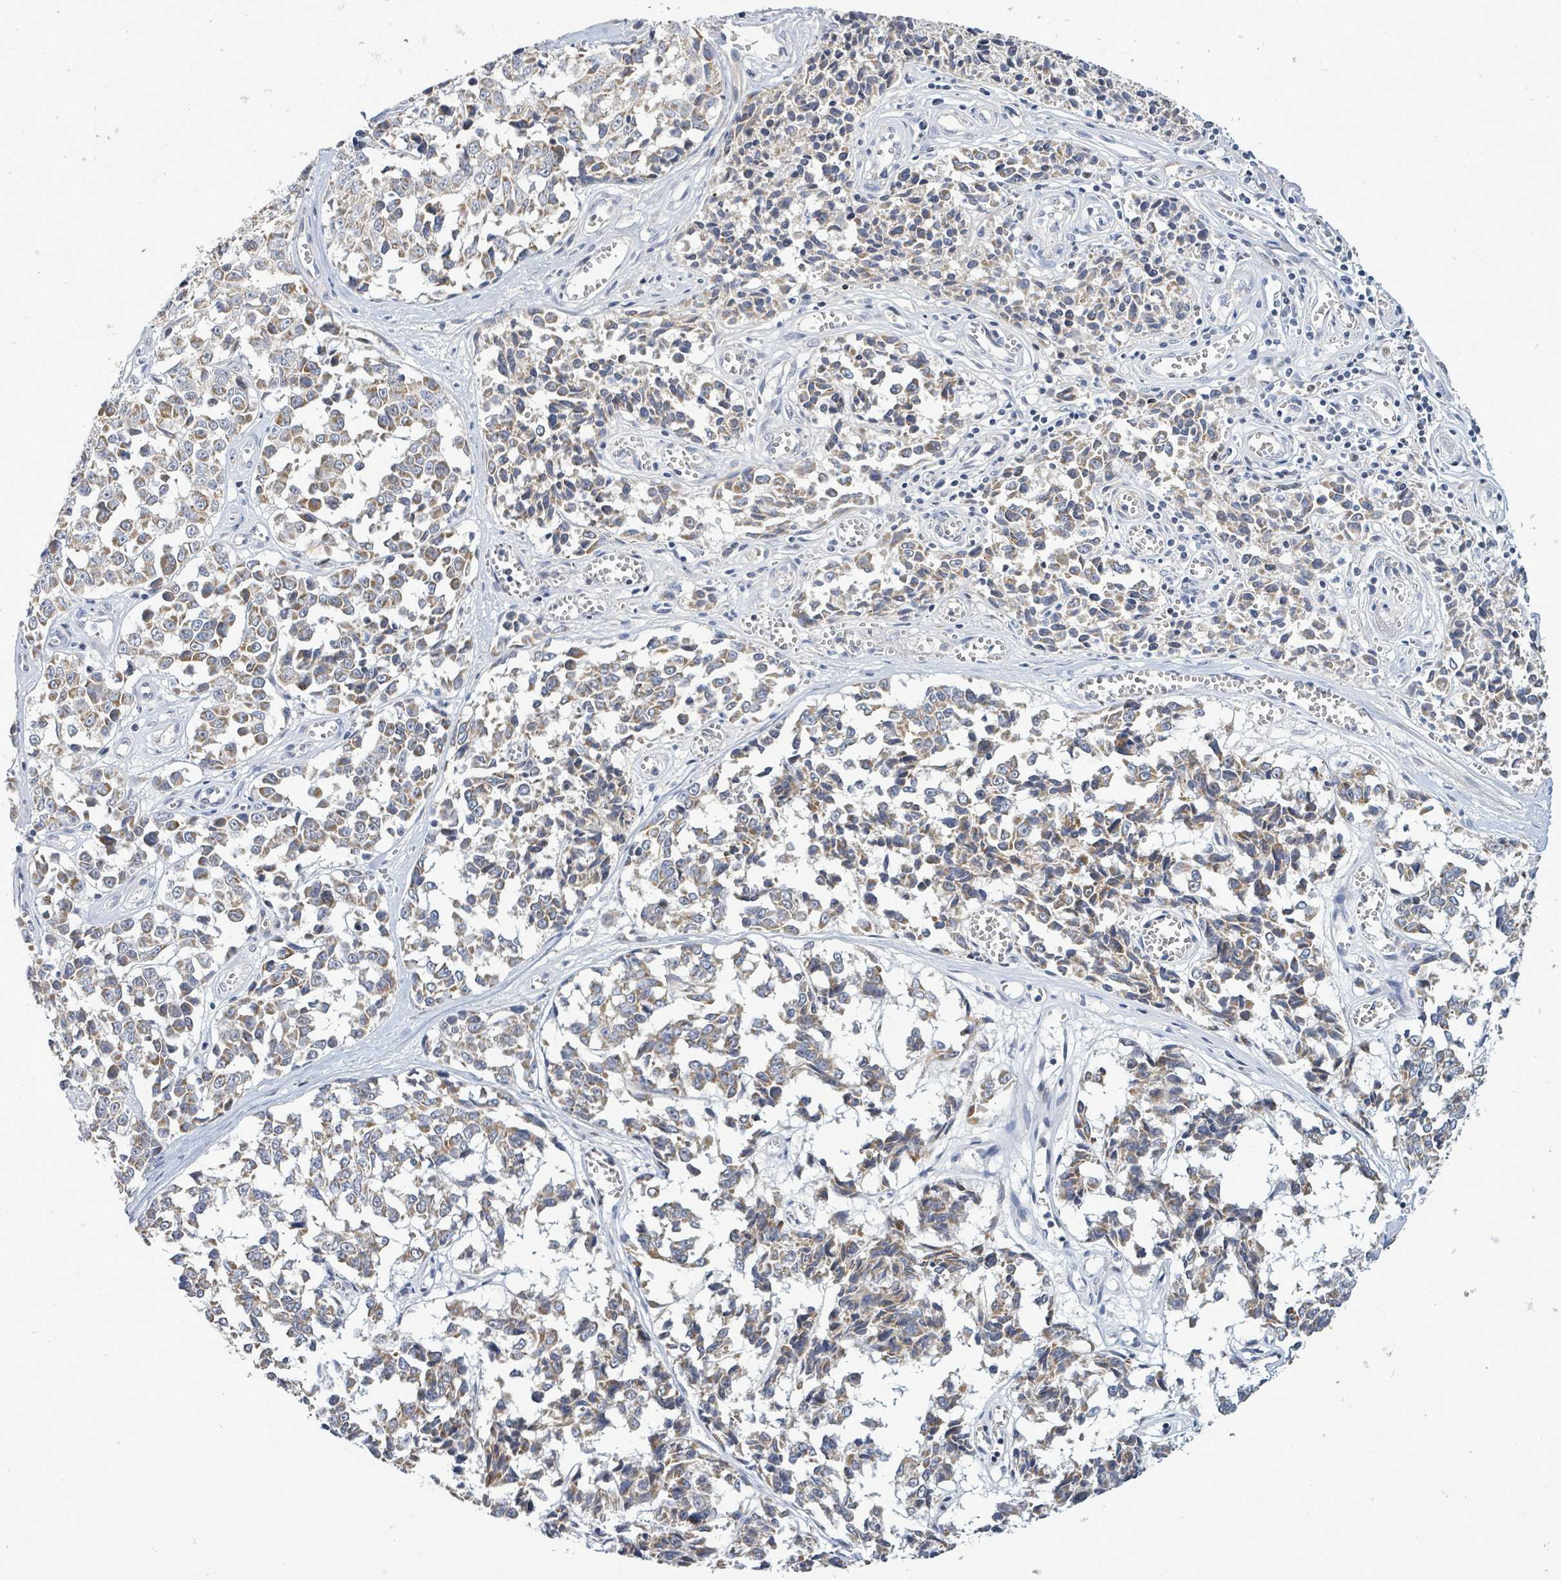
{"staining": {"intensity": "weak", "quantity": ">75%", "location": "cytoplasmic/membranous"}, "tissue": "melanoma", "cell_type": "Tumor cells", "image_type": "cancer", "snomed": [{"axis": "morphology", "description": "Malignant melanoma, NOS"}, {"axis": "topography", "description": "Skin"}], "caption": "About >75% of tumor cells in human melanoma exhibit weak cytoplasmic/membranous protein expression as visualized by brown immunohistochemical staining.", "gene": "ZFPM1", "patient": {"sex": "female", "age": 64}}